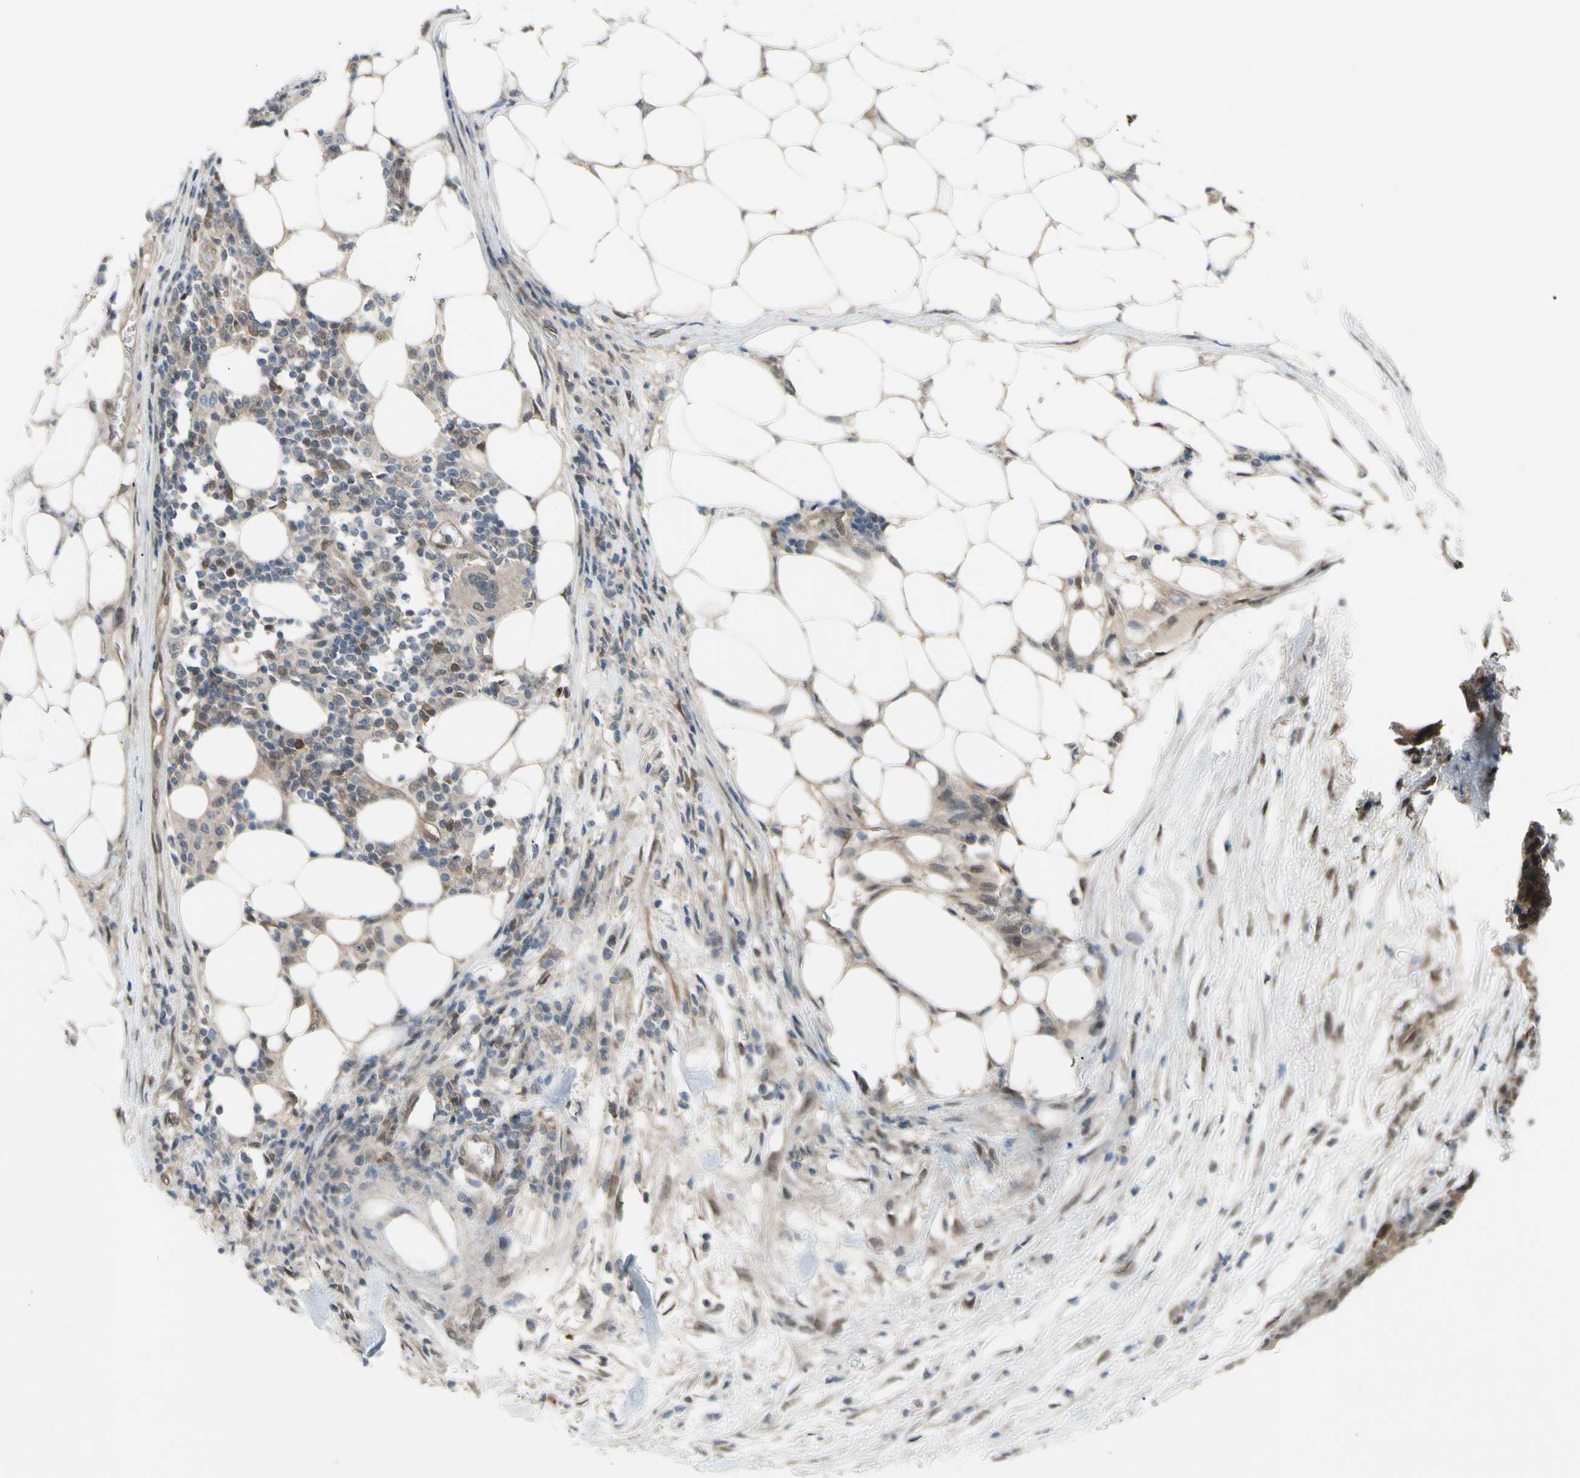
{"staining": {"intensity": "weak", "quantity": ">75%", "location": "cytoplasmic/membranous"}, "tissue": "colorectal cancer", "cell_type": "Tumor cells", "image_type": "cancer", "snomed": [{"axis": "morphology", "description": "Adenocarcinoma, NOS"}, {"axis": "topography", "description": "Colon"}], "caption": "Immunohistochemistry staining of colorectal cancer, which demonstrates low levels of weak cytoplasmic/membranous positivity in about >75% of tumor cells indicating weak cytoplasmic/membranous protein expression. The staining was performed using DAB (brown) for protein detection and nuclei were counterstained in hematoxylin (blue).", "gene": "YWHAQ", "patient": {"sex": "female", "age": 86}}